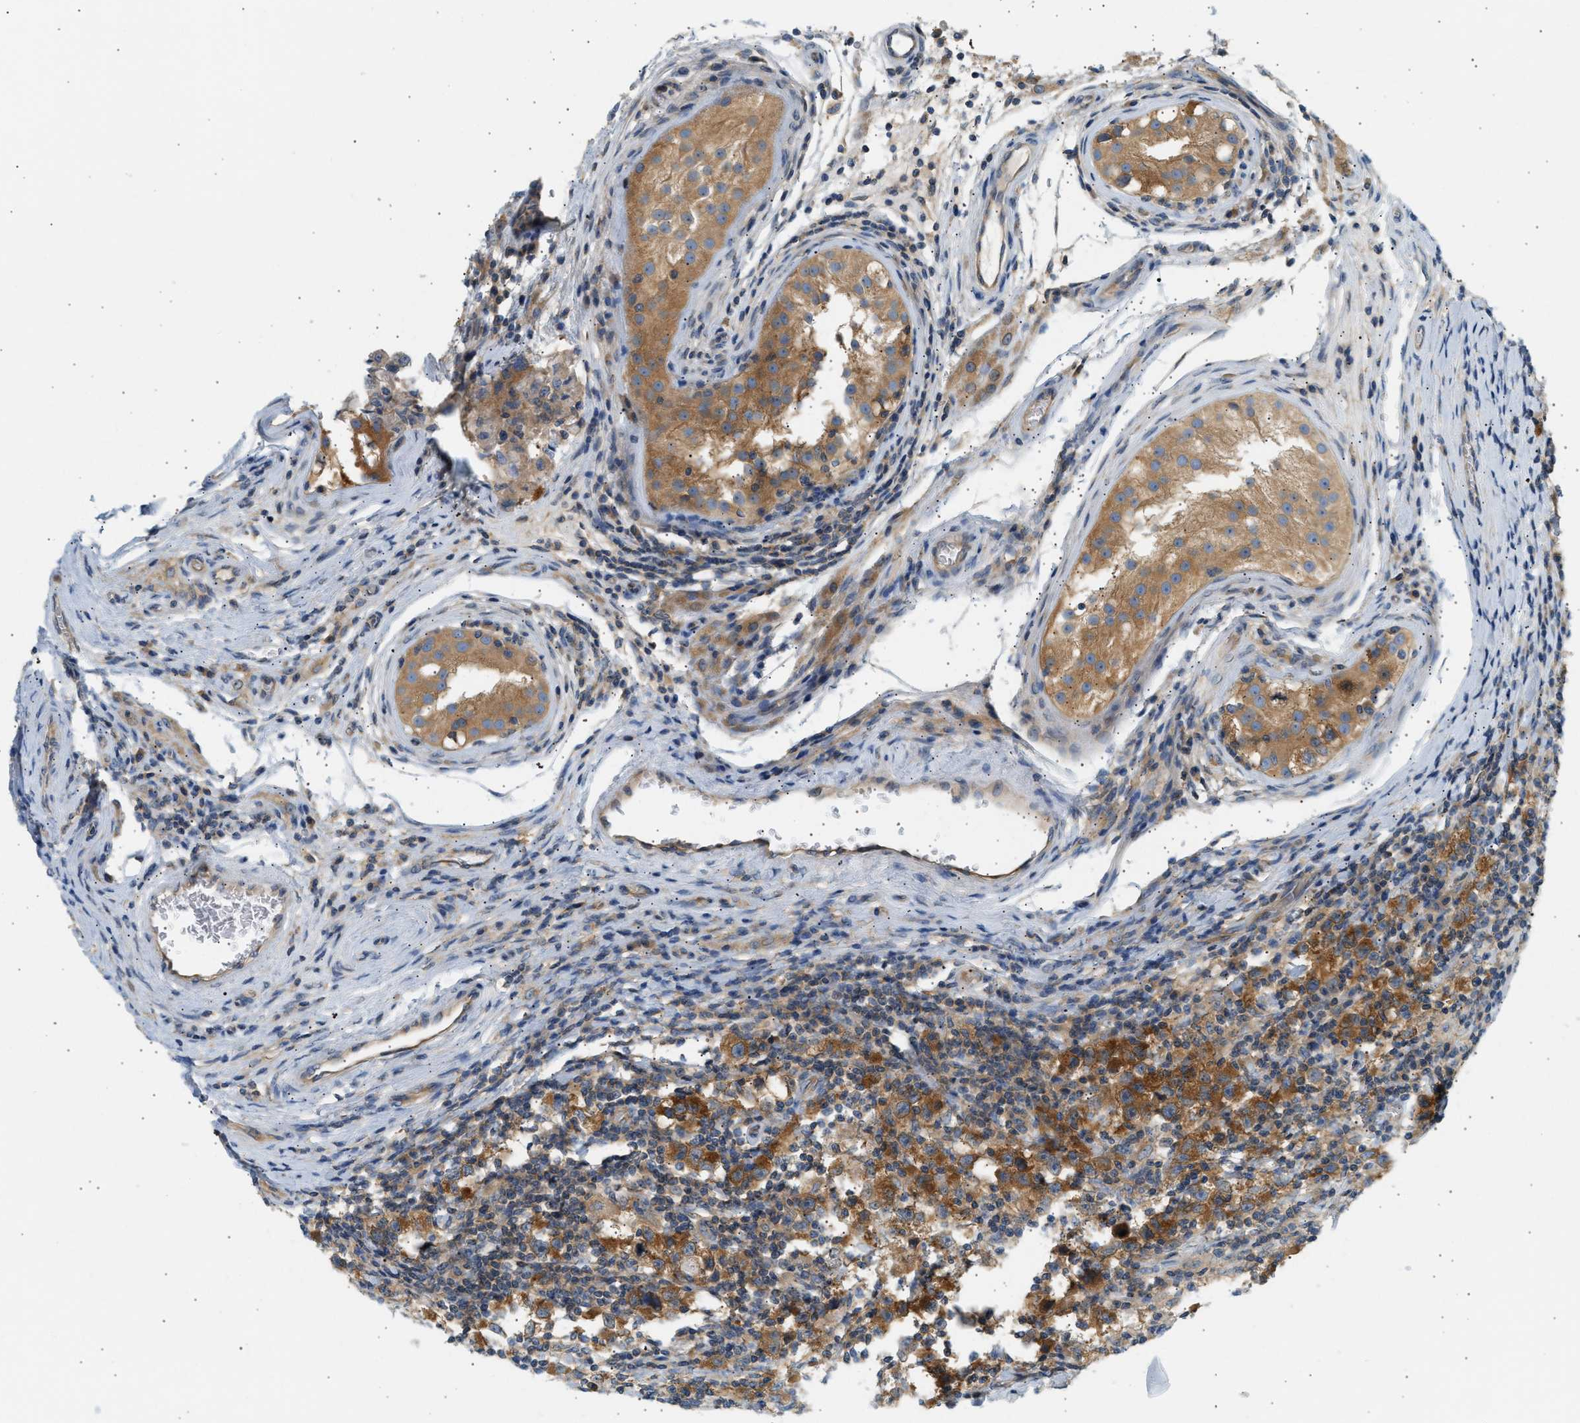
{"staining": {"intensity": "moderate", "quantity": ">75%", "location": "cytoplasmic/membranous"}, "tissue": "testis cancer", "cell_type": "Tumor cells", "image_type": "cancer", "snomed": [{"axis": "morphology", "description": "Carcinoma, Embryonal, NOS"}, {"axis": "topography", "description": "Testis"}], "caption": "The immunohistochemical stain shows moderate cytoplasmic/membranous expression in tumor cells of embryonal carcinoma (testis) tissue. (Stains: DAB (3,3'-diaminobenzidine) in brown, nuclei in blue, Microscopy: brightfield microscopy at high magnification).", "gene": "PAFAH1B1", "patient": {"sex": "male", "age": 21}}